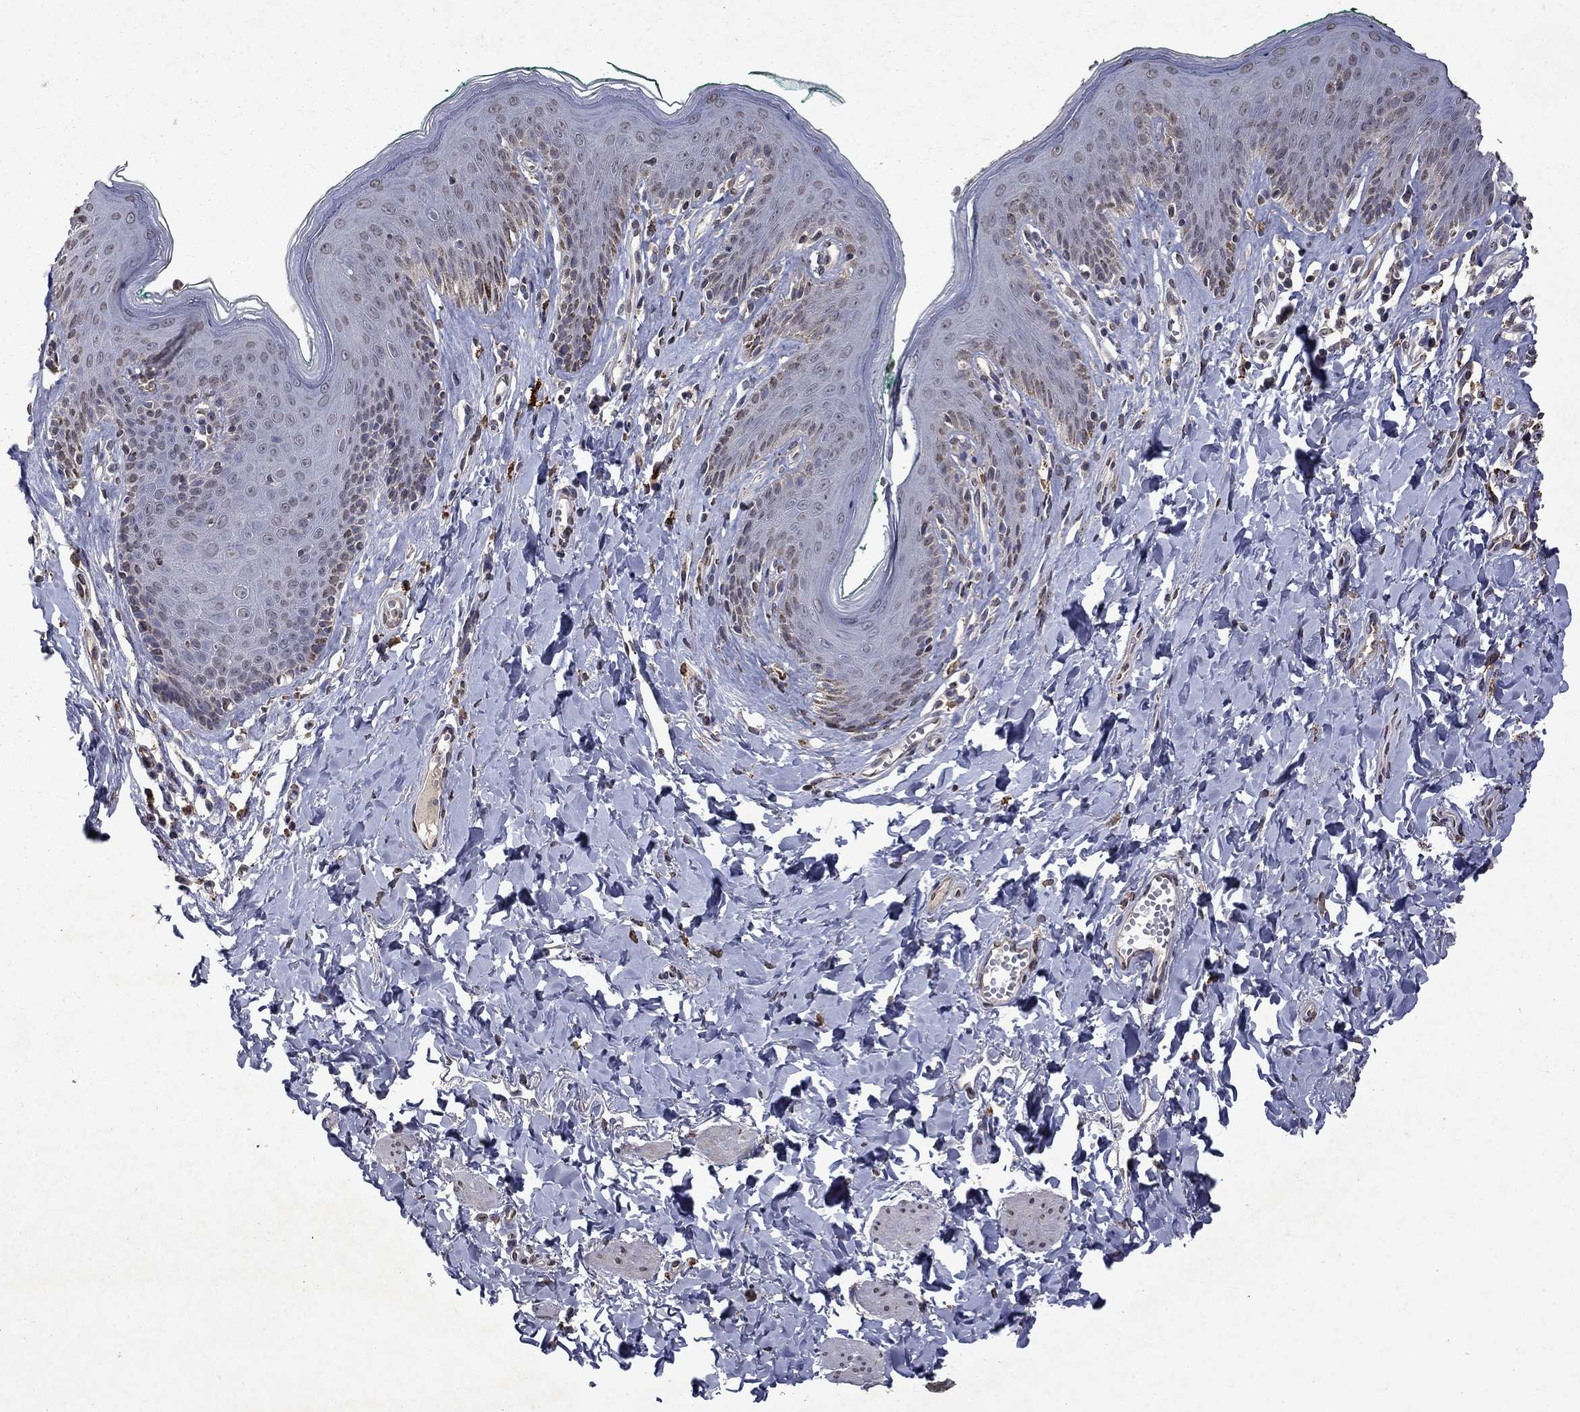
{"staining": {"intensity": "weak", "quantity": "<25%", "location": "cytoplasmic/membranous"}, "tissue": "skin", "cell_type": "Epidermal cells", "image_type": "normal", "snomed": [{"axis": "morphology", "description": "Normal tissue, NOS"}, {"axis": "topography", "description": "Vulva"}], "caption": "Immunohistochemical staining of benign human skin displays no significant positivity in epidermal cells.", "gene": "TTC38", "patient": {"sex": "female", "age": 66}}